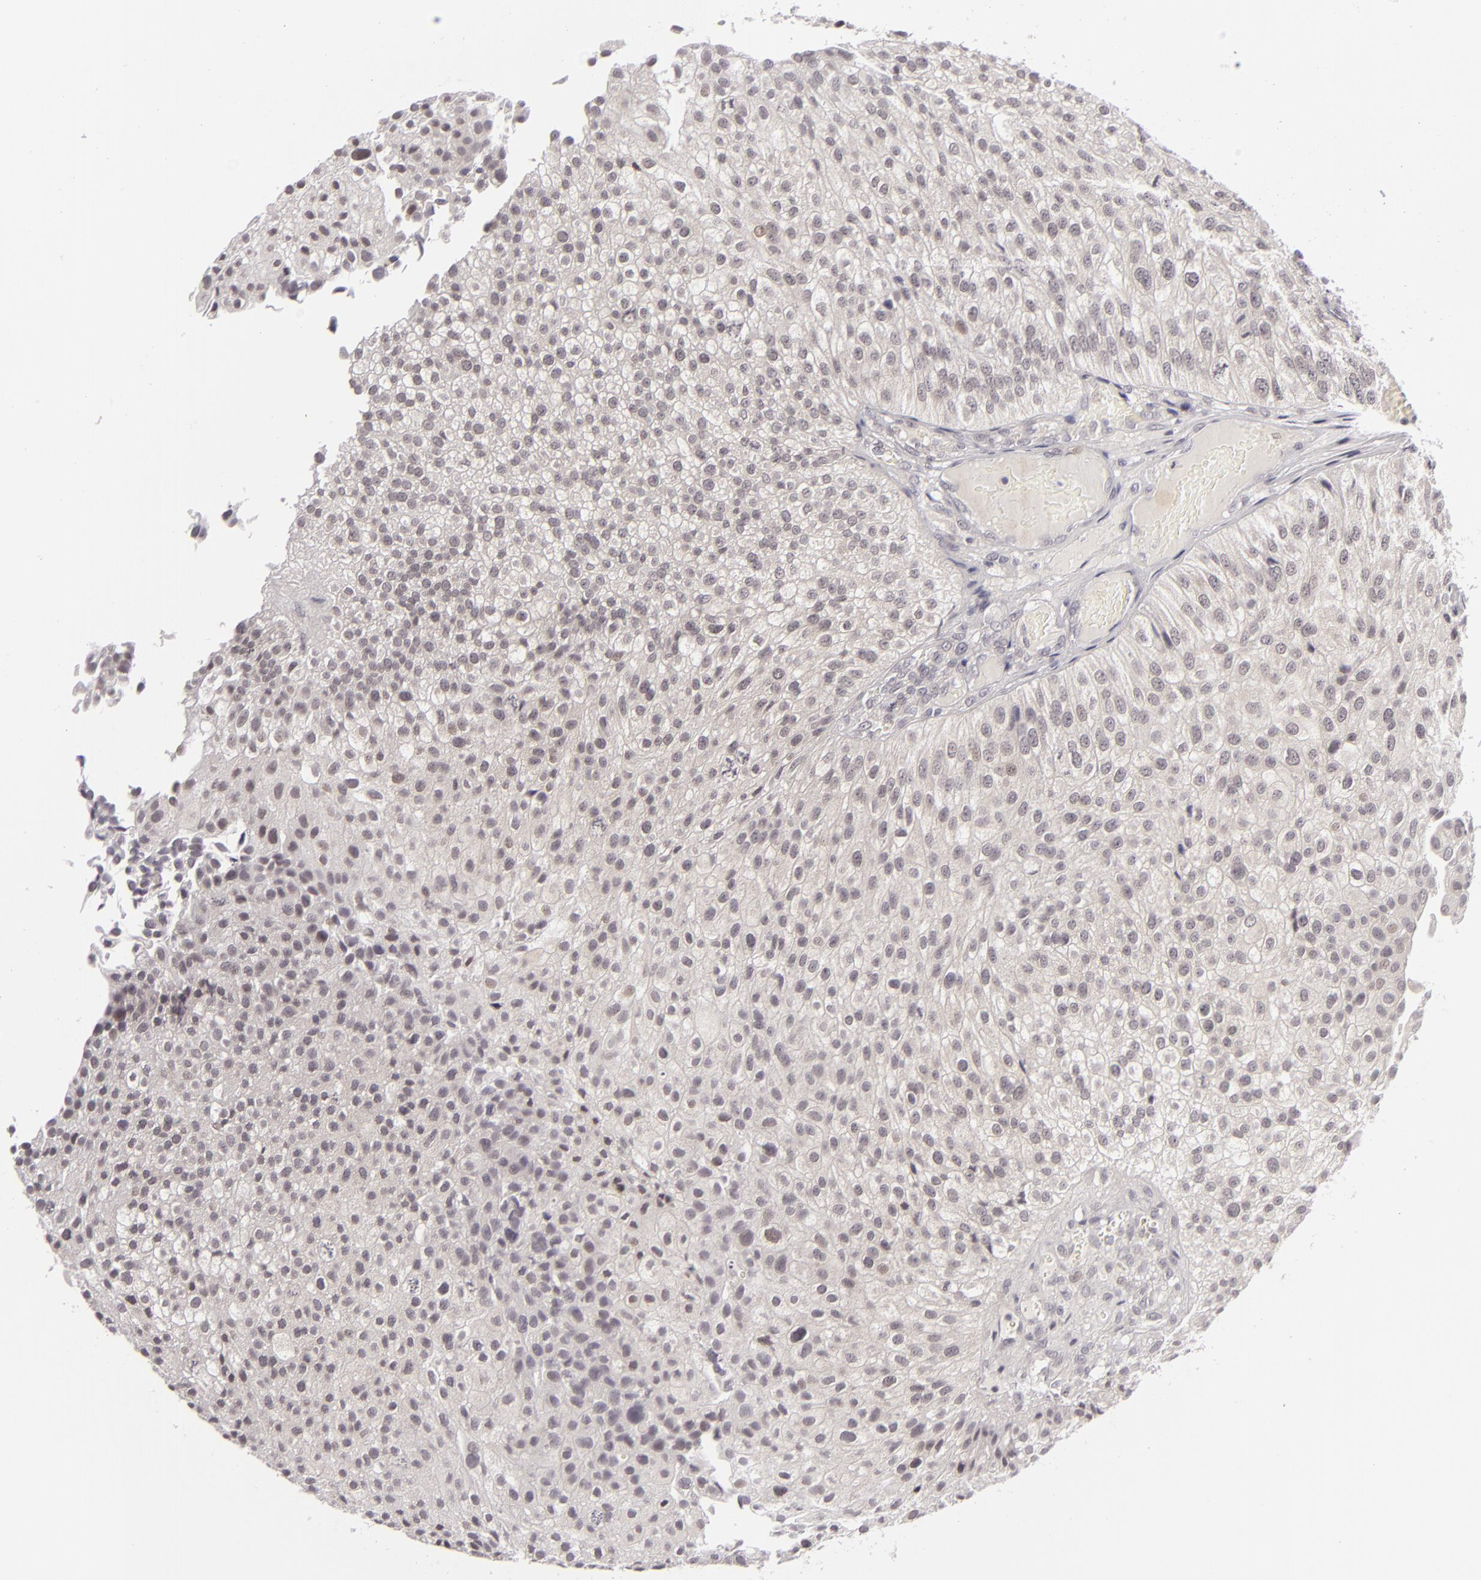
{"staining": {"intensity": "negative", "quantity": "none", "location": "none"}, "tissue": "urothelial cancer", "cell_type": "Tumor cells", "image_type": "cancer", "snomed": [{"axis": "morphology", "description": "Urothelial carcinoma, Low grade"}, {"axis": "topography", "description": "Urinary bladder"}], "caption": "This micrograph is of urothelial carcinoma (low-grade) stained with immunohistochemistry to label a protein in brown with the nuclei are counter-stained blue. There is no staining in tumor cells.", "gene": "DLG3", "patient": {"sex": "female", "age": 89}}